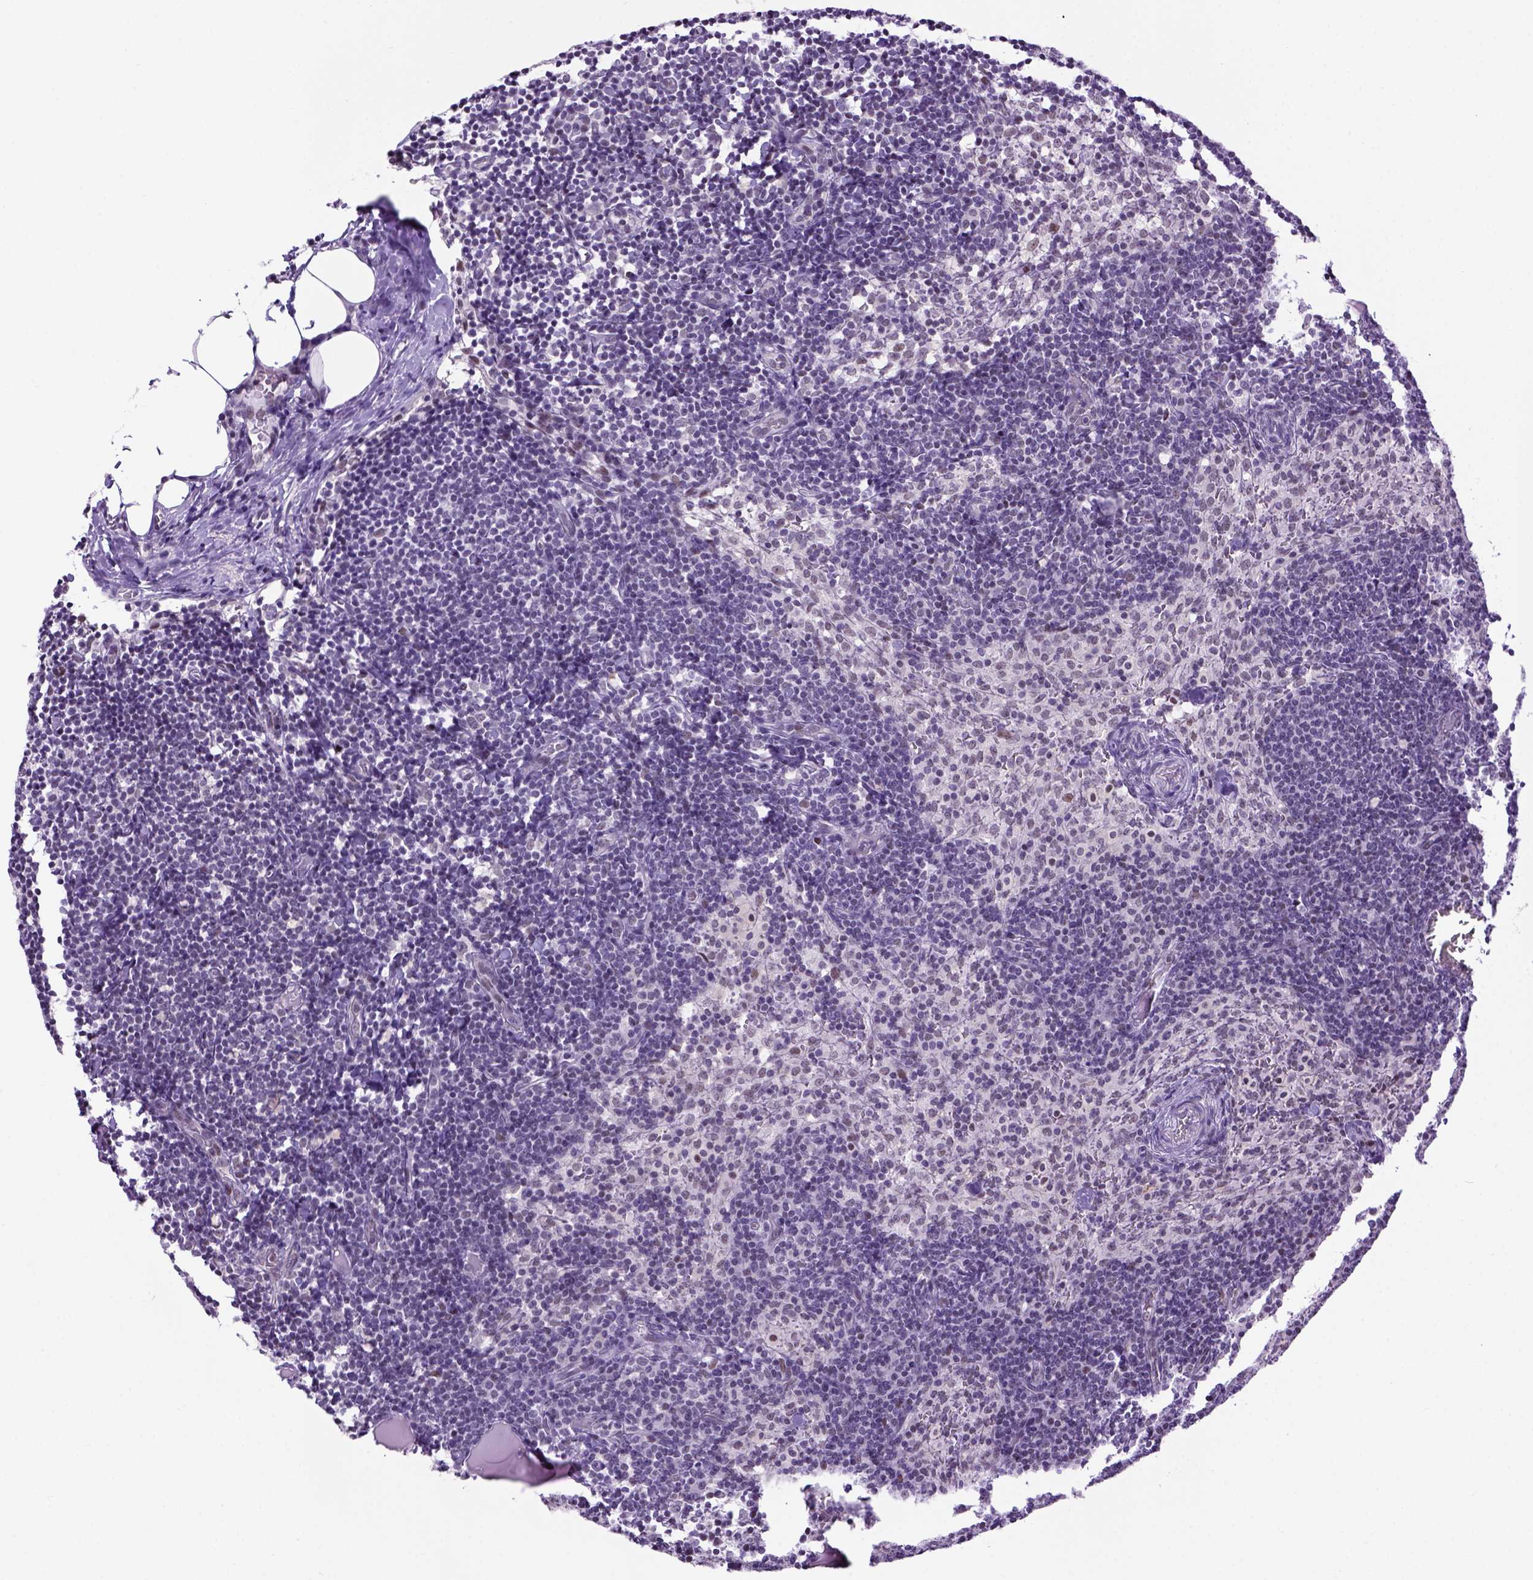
{"staining": {"intensity": "moderate", "quantity": "<25%", "location": "nuclear"}, "tissue": "lymph node", "cell_type": "Germinal center cells", "image_type": "normal", "snomed": [{"axis": "morphology", "description": "Normal tissue, NOS"}, {"axis": "topography", "description": "Lymph node"}], "caption": "An image of lymph node stained for a protein shows moderate nuclear brown staining in germinal center cells. (IHC, brightfield microscopy, high magnification).", "gene": "TBPL1", "patient": {"sex": "female", "age": 41}}